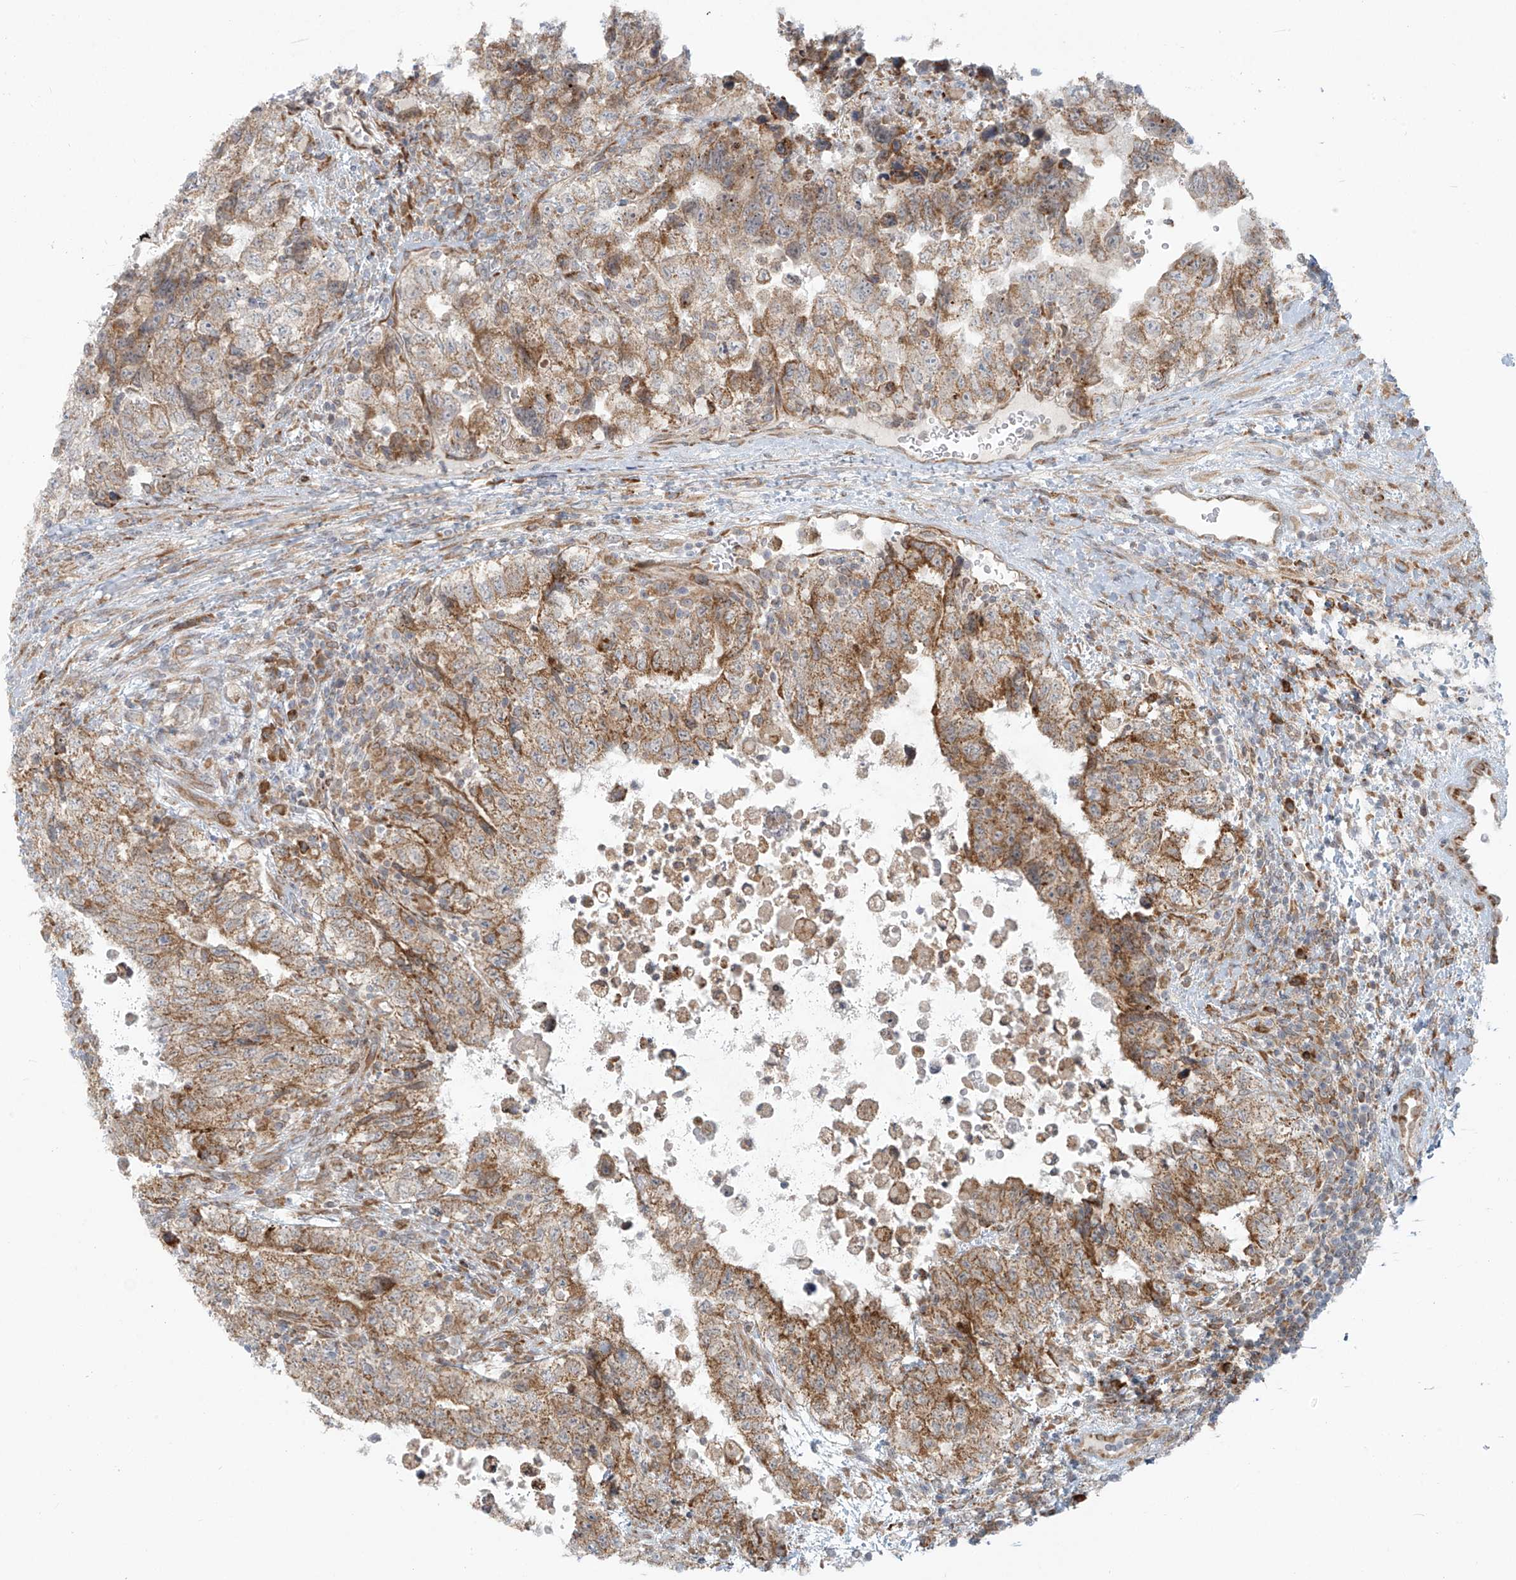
{"staining": {"intensity": "moderate", "quantity": ">75%", "location": "cytoplasmic/membranous"}, "tissue": "testis cancer", "cell_type": "Tumor cells", "image_type": "cancer", "snomed": [{"axis": "morphology", "description": "Carcinoma, Embryonal, NOS"}, {"axis": "topography", "description": "Testis"}], "caption": "This is a photomicrograph of immunohistochemistry (IHC) staining of testis embryonal carcinoma, which shows moderate expression in the cytoplasmic/membranous of tumor cells.", "gene": "KATNIP", "patient": {"sex": "male", "age": 37}}